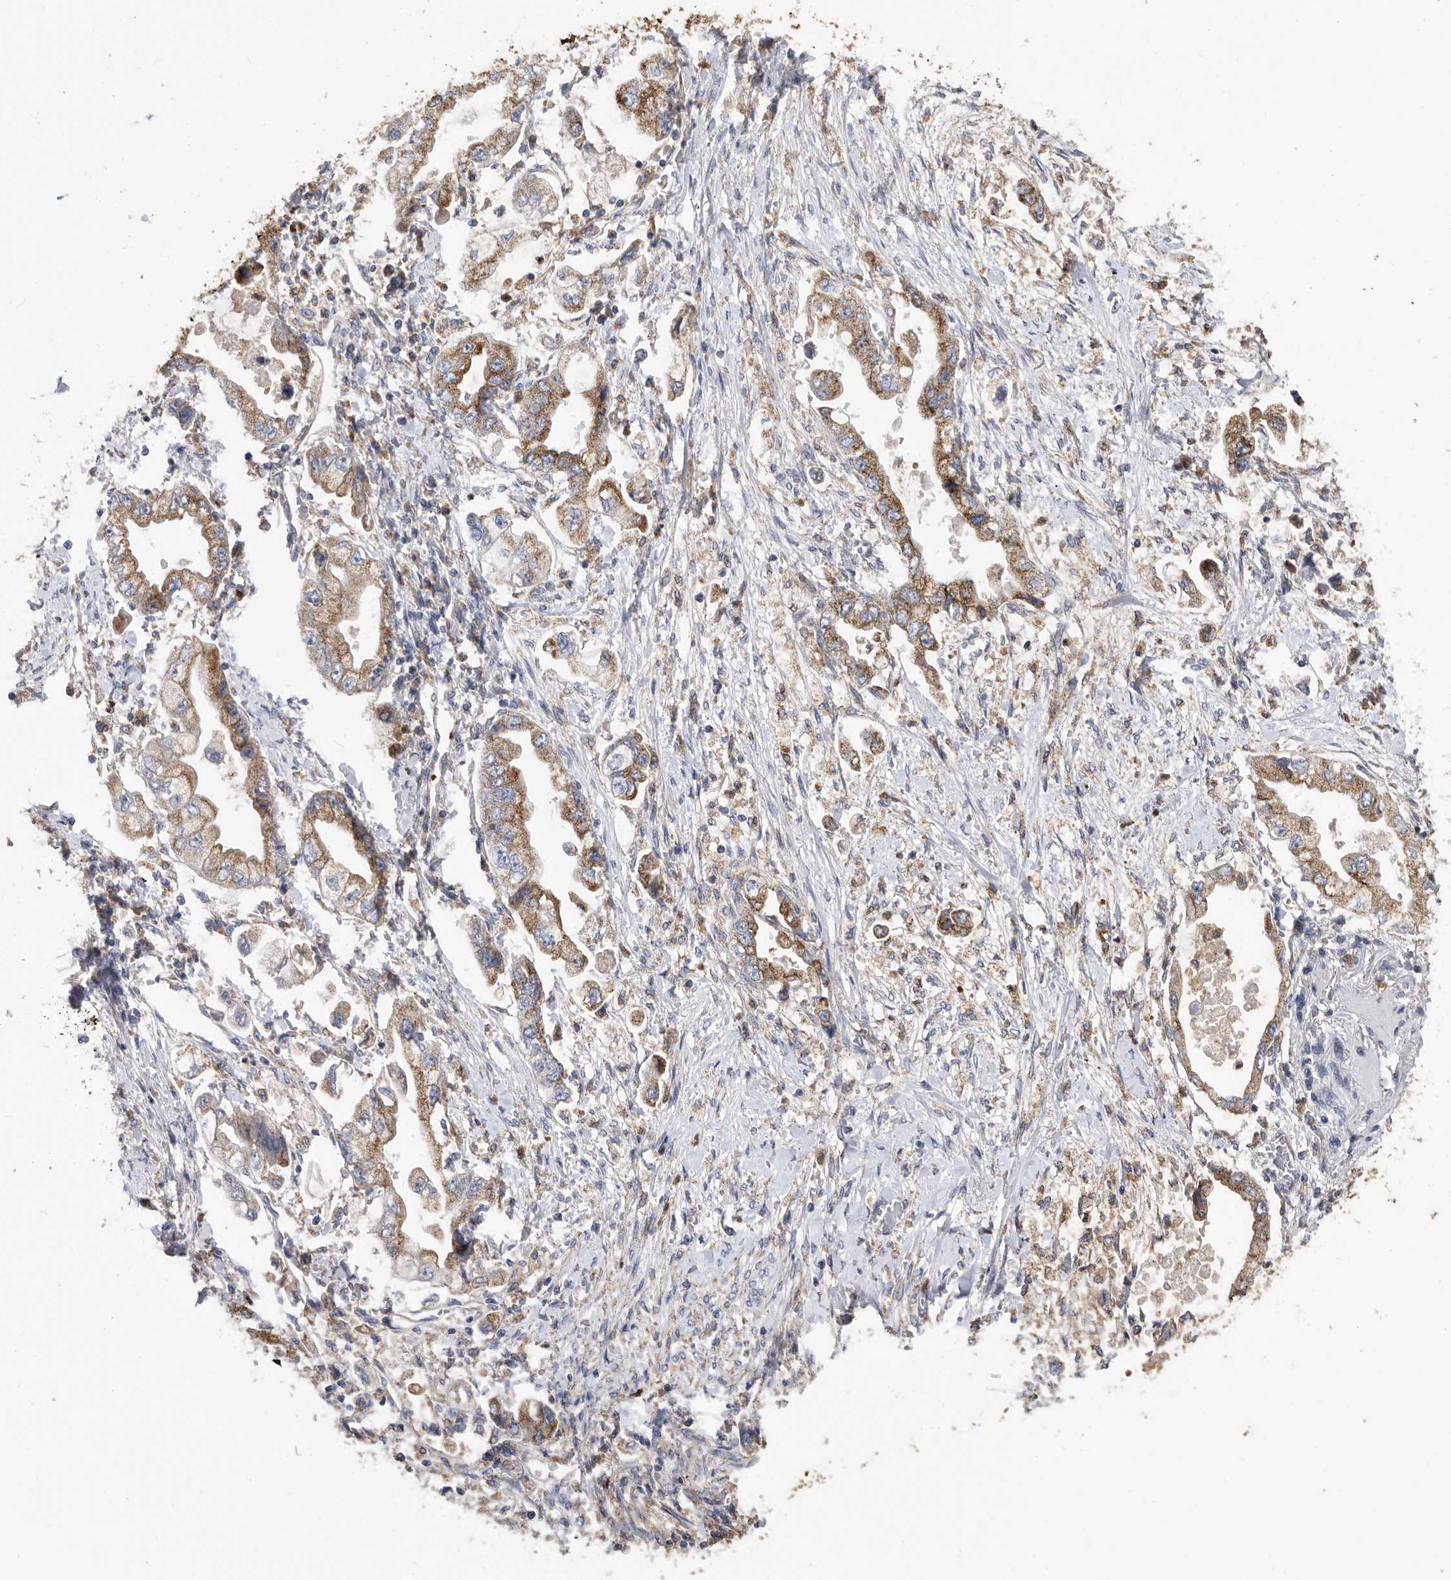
{"staining": {"intensity": "moderate", "quantity": ">75%", "location": "cytoplasmic/membranous"}, "tissue": "stomach cancer", "cell_type": "Tumor cells", "image_type": "cancer", "snomed": [{"axis": "morphology", "description": "Adenocarcinoma, NOS"}, {"axis": "topography", "description": "Stomach"}], "caption": "Adenocarcinoma (stomach) was stained to show a protein in brown. There is medium levels of moderate cytoplasmic/membranous positivity in approximately >75% of tumor cells.", "gene": "CRISPLD2", "patient": {"sex": "male", "age": 62}}